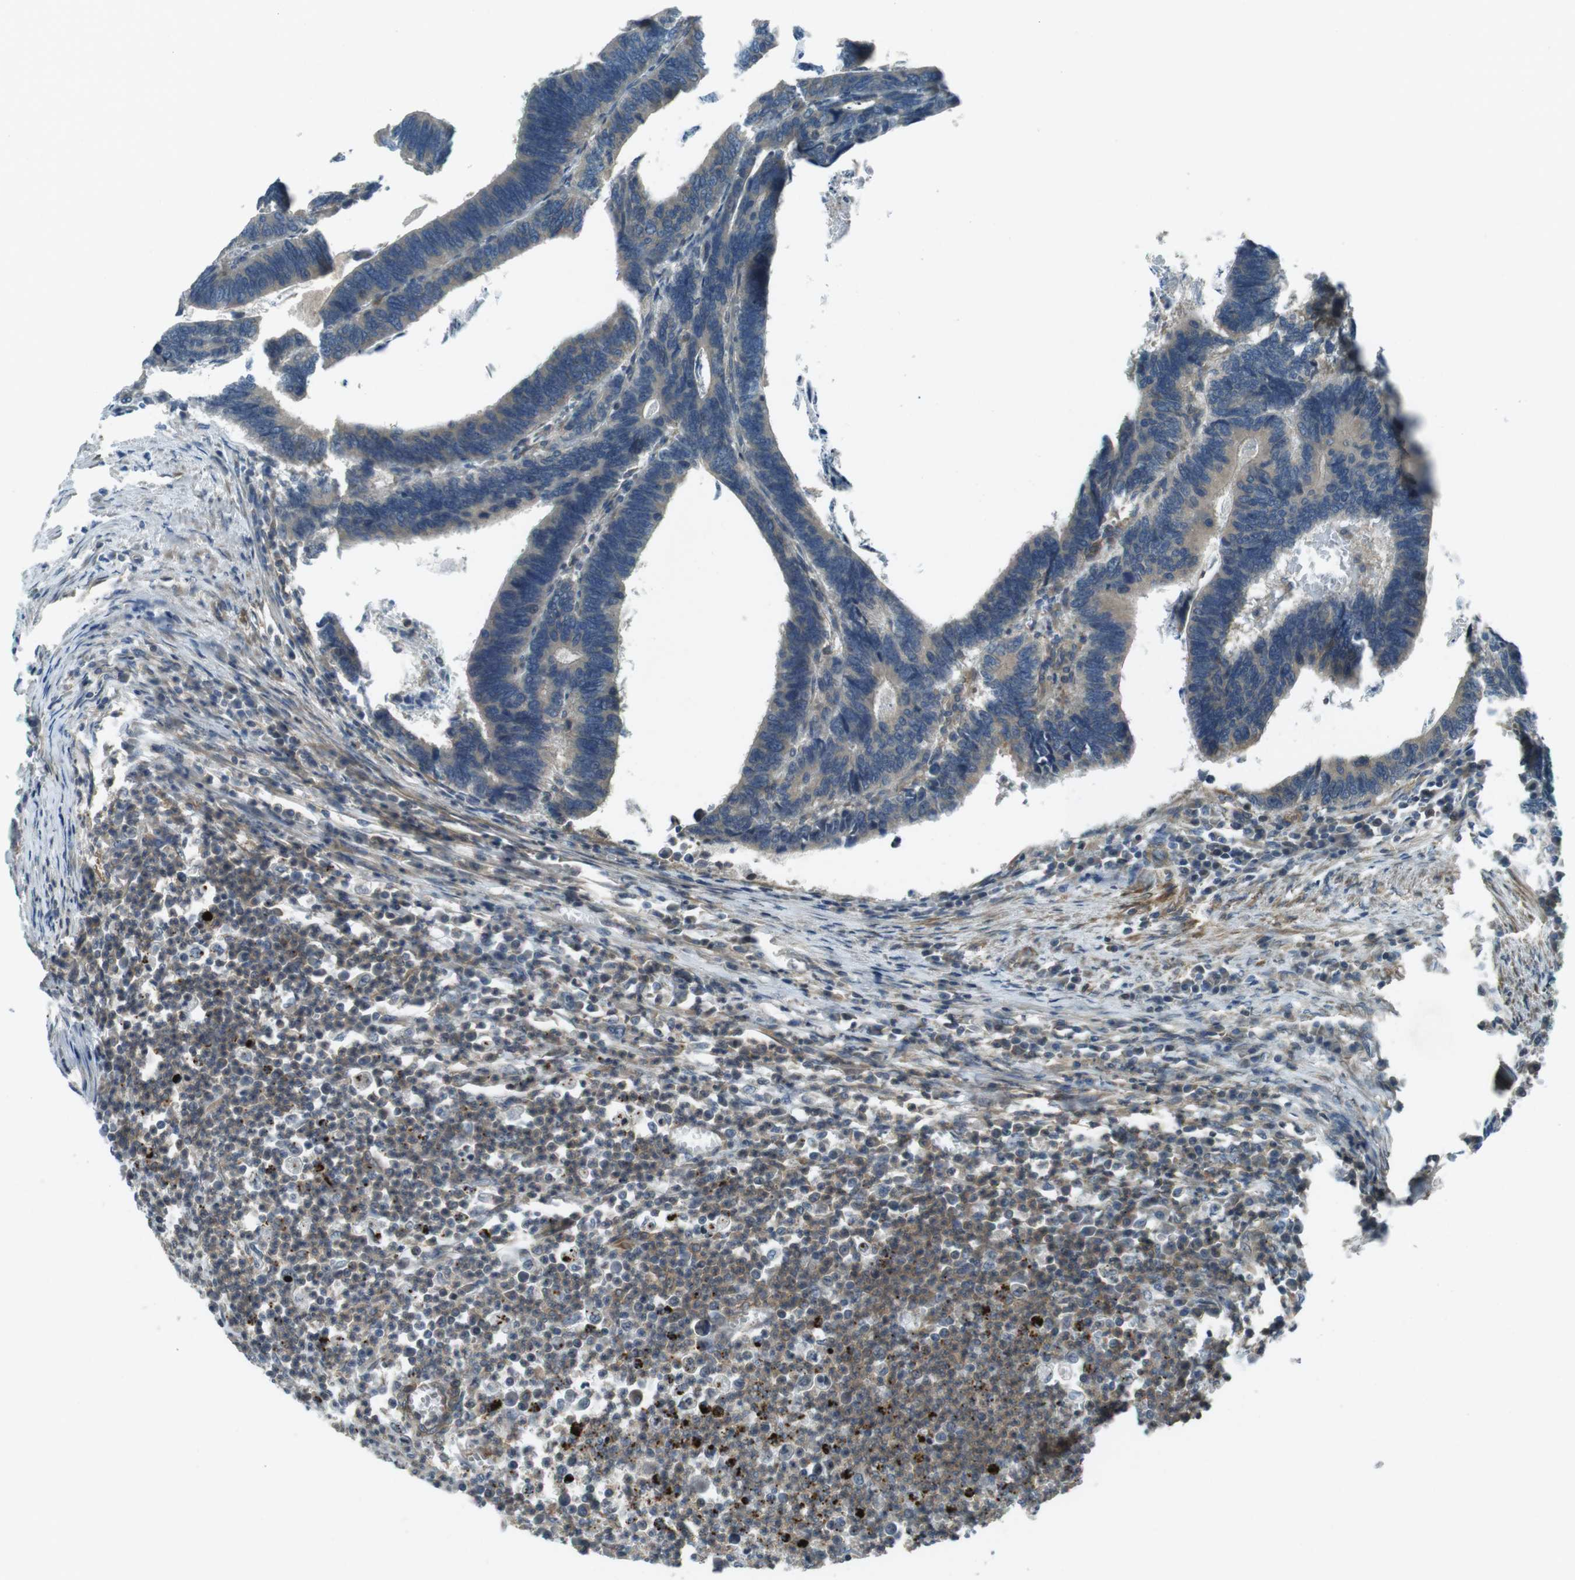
{"staining": {"intensity": "moderate", "quantity": "25%-75%", "location": "cytoplasmic/membranous"}, "tissue": "colorectal cancer", "cell_type": "Tumor cells", "image_type": "cancer", "snomed": [{"axis": "morphology", "description": "Adenocarcinoma, NOS"}, {"axis": "topography", "description": "Colon"}], "caption": "Protein staining displays moderate cytoplasmic/membranous expression in about 25%-75% of tumor cells in adenocarcinoma (colorectal). The protein of interest is shown in brown color, while the nuclei are stained blue.", "gene": "ZYX", "patient": {"sex": "male", "age": 72}}